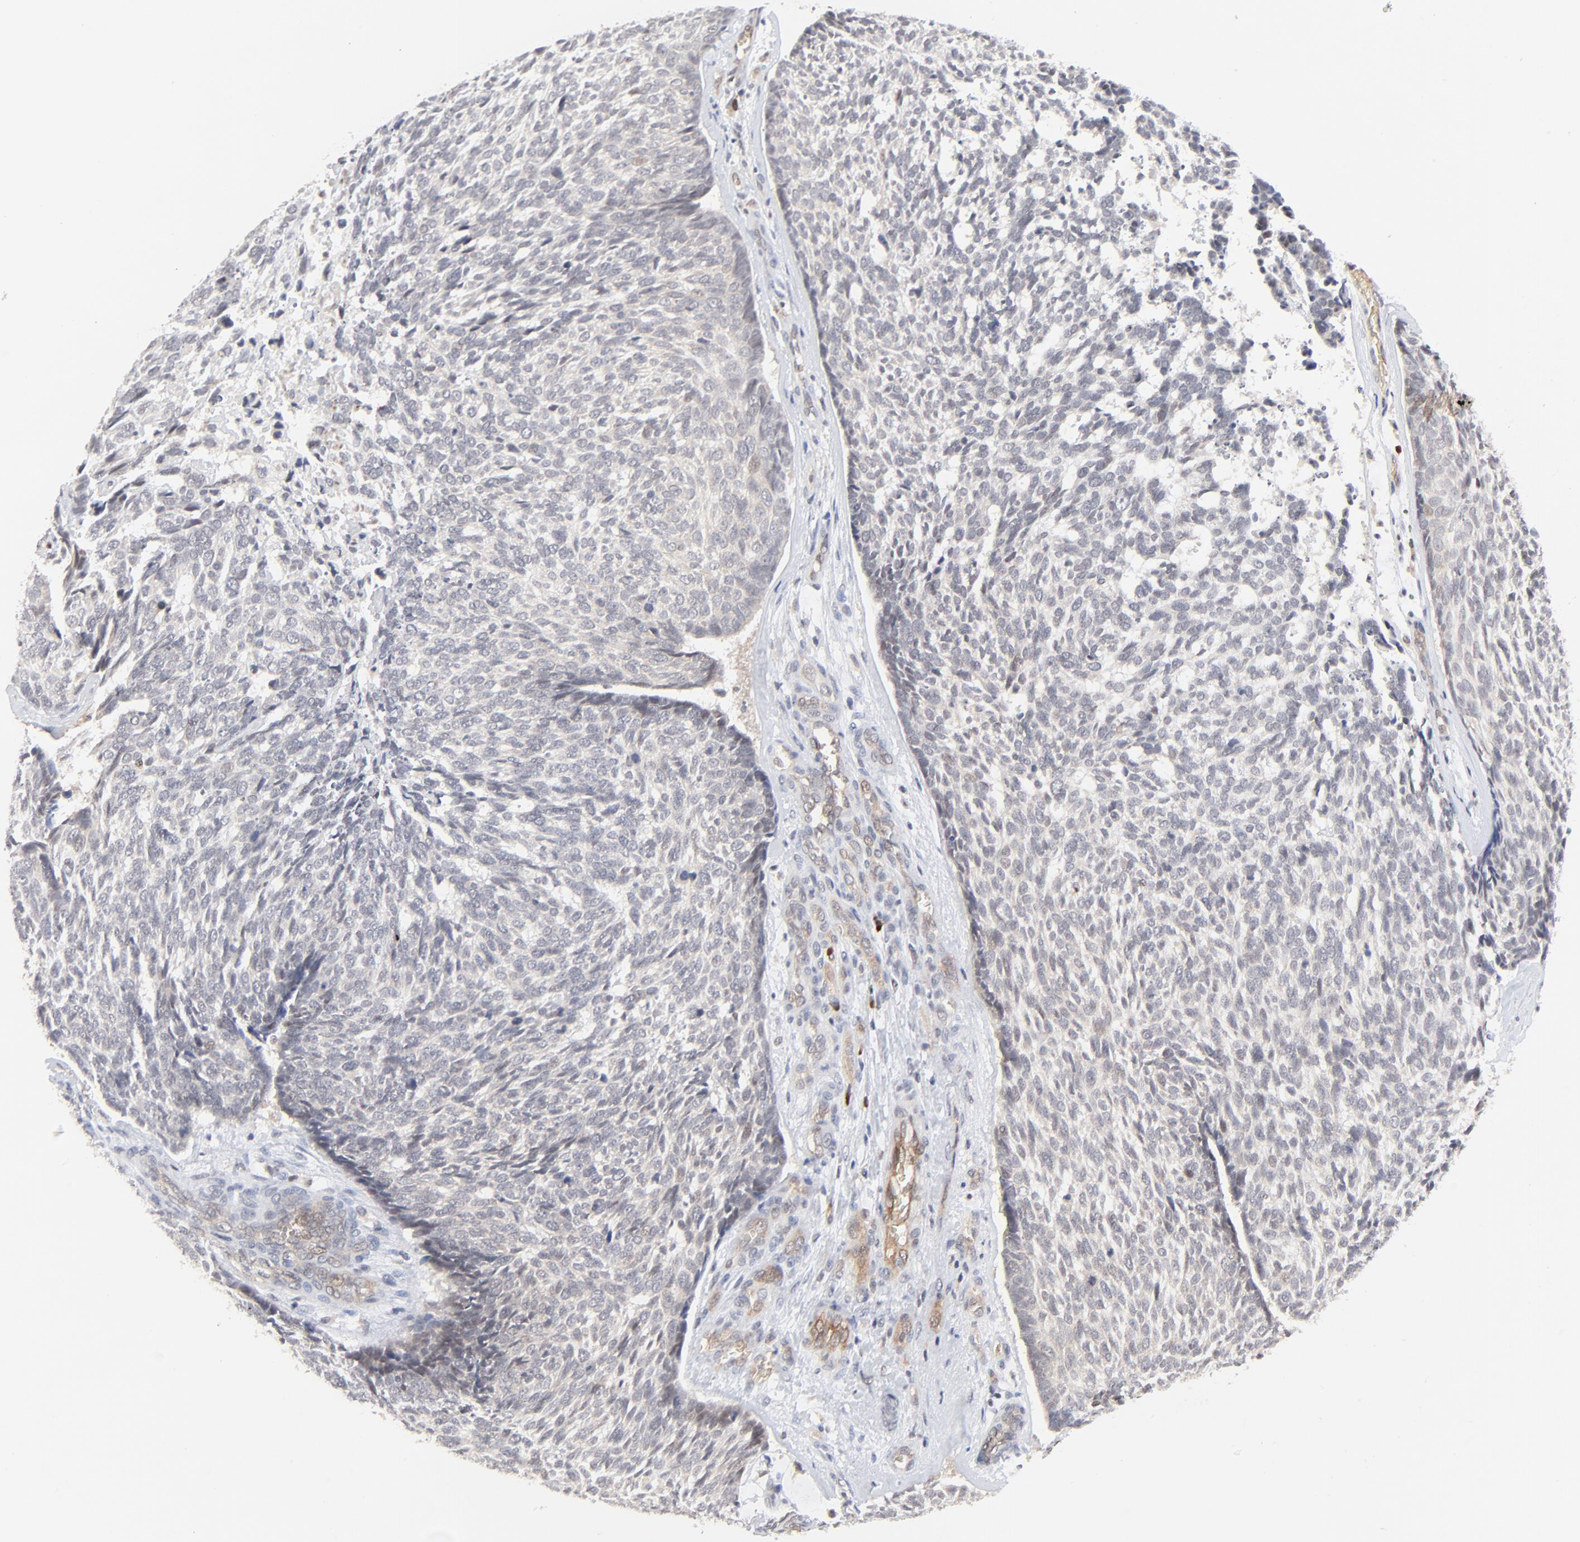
{"staining": {"intensity": "weak", "quantity": "25%-75%", "location": "cytoplasmic/membranous"}, "tissue": "skin cancer", "cell_type": "Tumor cells", "image_type": "cancer", "snomed": [{"axis": "morphology", "description": "Basal cell carcinoma"}, {"axis": "topography", "description": "Skin"}], "caption": "Immunohistochemistry of human skin basal cell carcinoma displays low levels of weak cytoplasmic/membranous positivity in approximately 25%-75% of tumor cells.", "gene": "CASP10", "patient": {"sex": "male", "age": 72}}